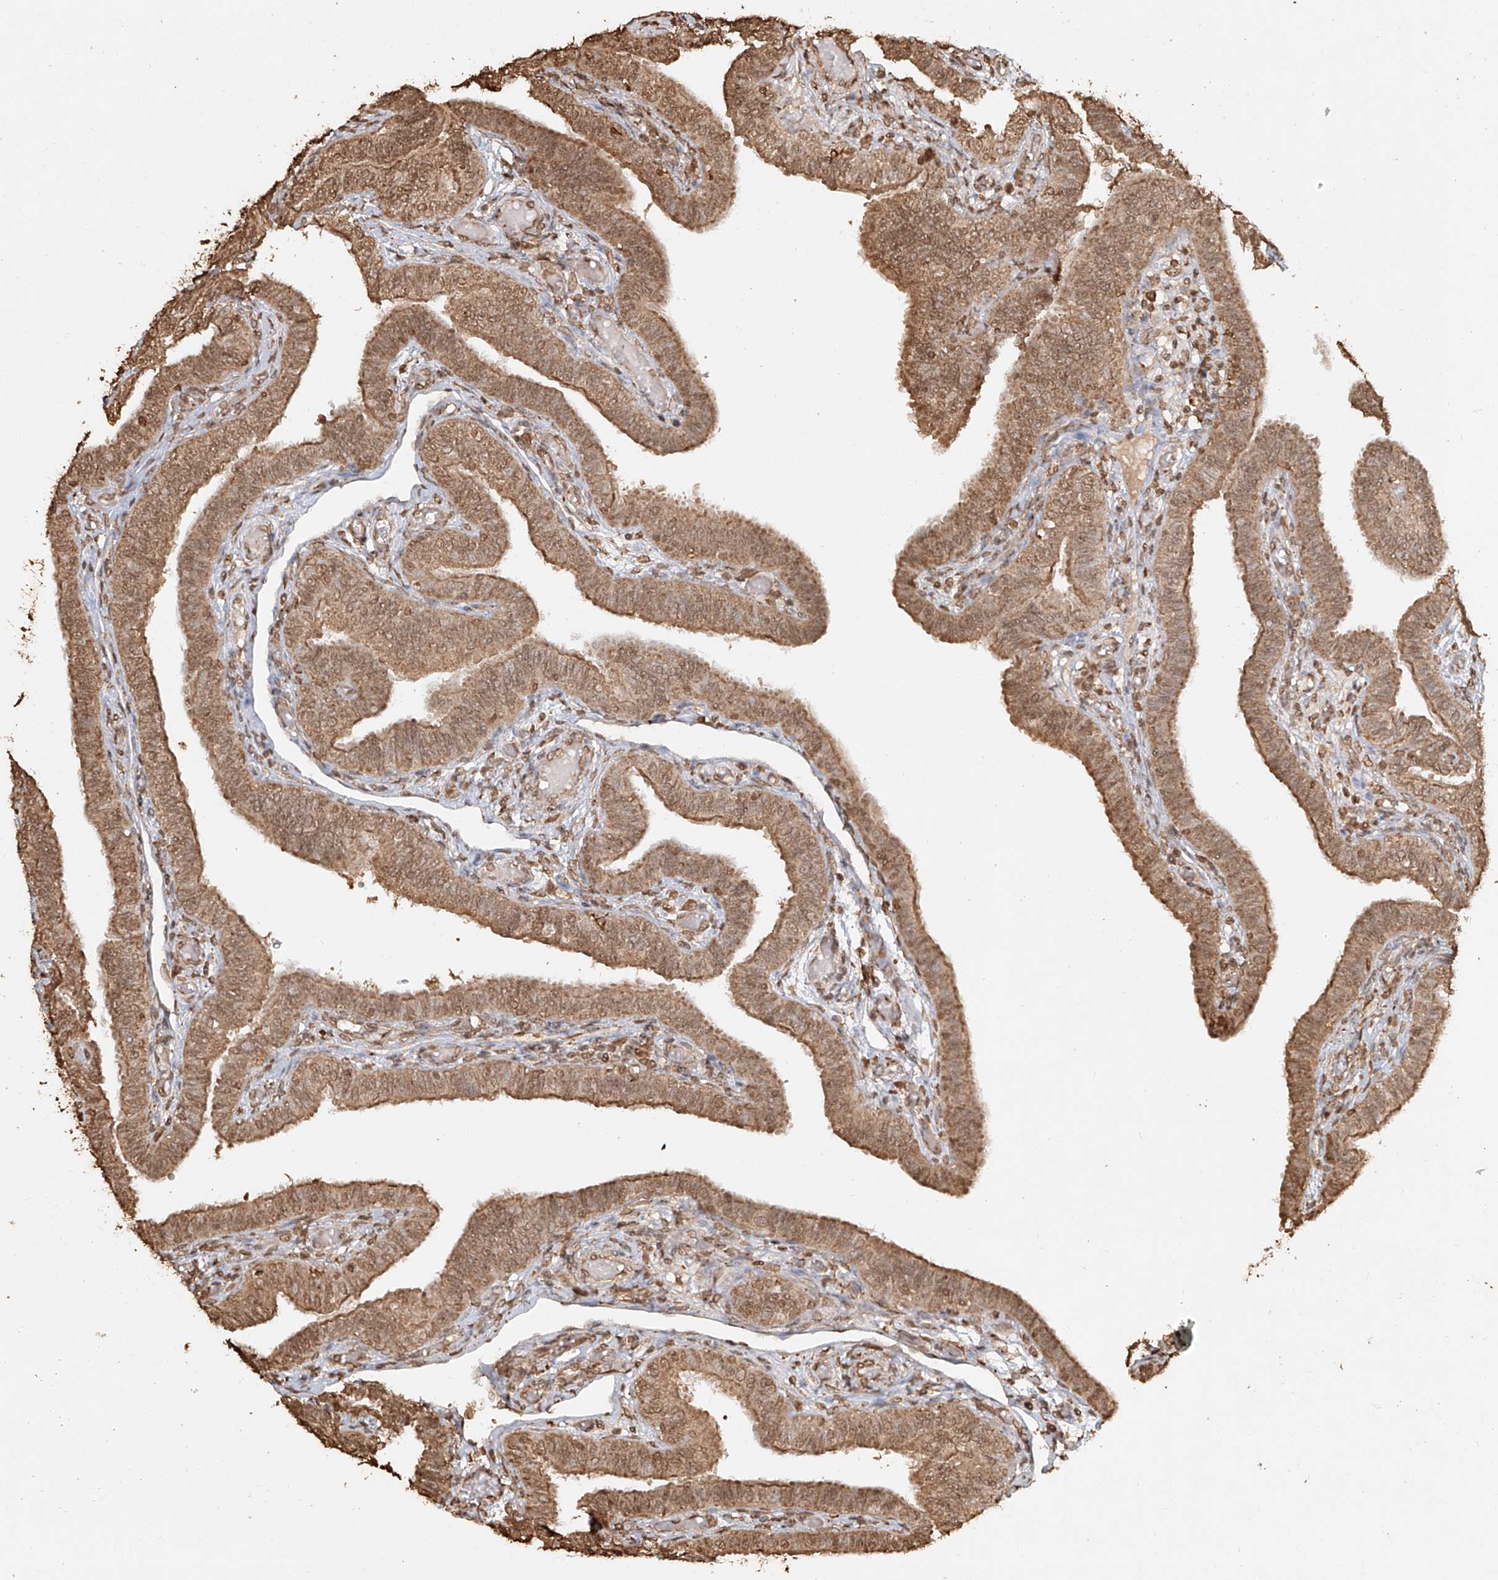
{"staining": {"intensity": "moderate", "quantity": ">75%", "location": "cytoplasmic/membranous,nuclear"}, "tissue": "fallopian tube", "cell_type": "Glandular cells", "image_type": "normal", "snomed": [{"axis": "morphology", "description": "Normal tissue, NOS"}, {"axis": "topography", "description": "Fallopian tube"}], "caption": "High-magnification brightfield microscopy of normal fallopian tube stained with DAB (3,3'-diaminobenzidine) (brown) and counterstained with hematoxylin (blue). glandular cells exhibit moderate cytoplasmic/membranous,nuclear positivity is appreciated in approximately>75% of cells.", "gene": "TIGAR", "patient": {"sex": "female", "age": 39}}